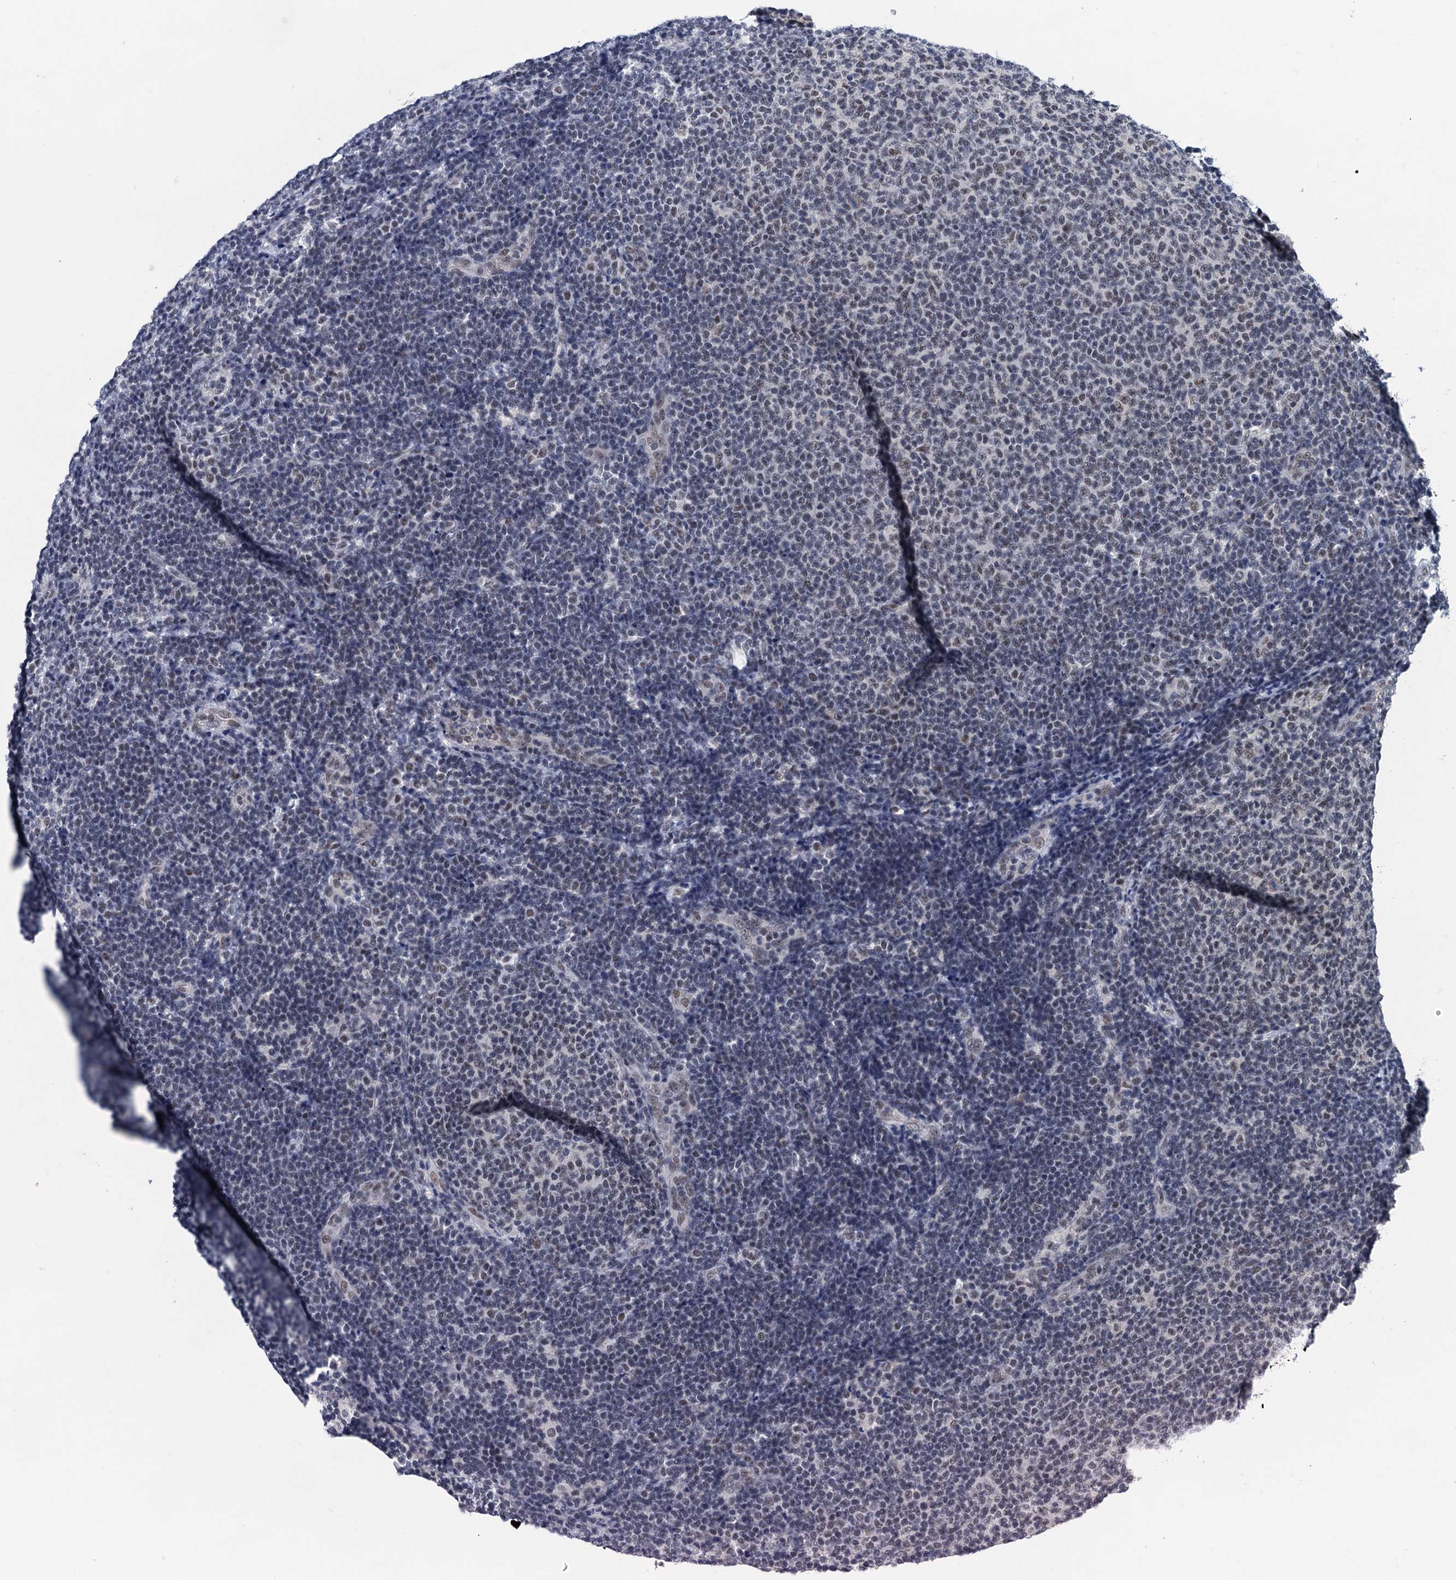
{"staining": {"intensity": "weak", "quantity": "<25%", "location": "nuclear"}, "tissue": "lymphoma", "cell_type": "Tumor cells", "image_type": "cancer", "snomed": [{"axis": "morphology", "description": "Malignant lymphoma, non-Hodgkin's type, Low grade"}, {"axis": "topography", "description": "Lymph node"}], "caption": "Immunohistochemistry of lymphoma demonstrates no expression in tumor cells. (IHC, brightfield microscopy, high magnification).", "gene": "FNBP4", "patient": {"sex": "male", "age": 66}}